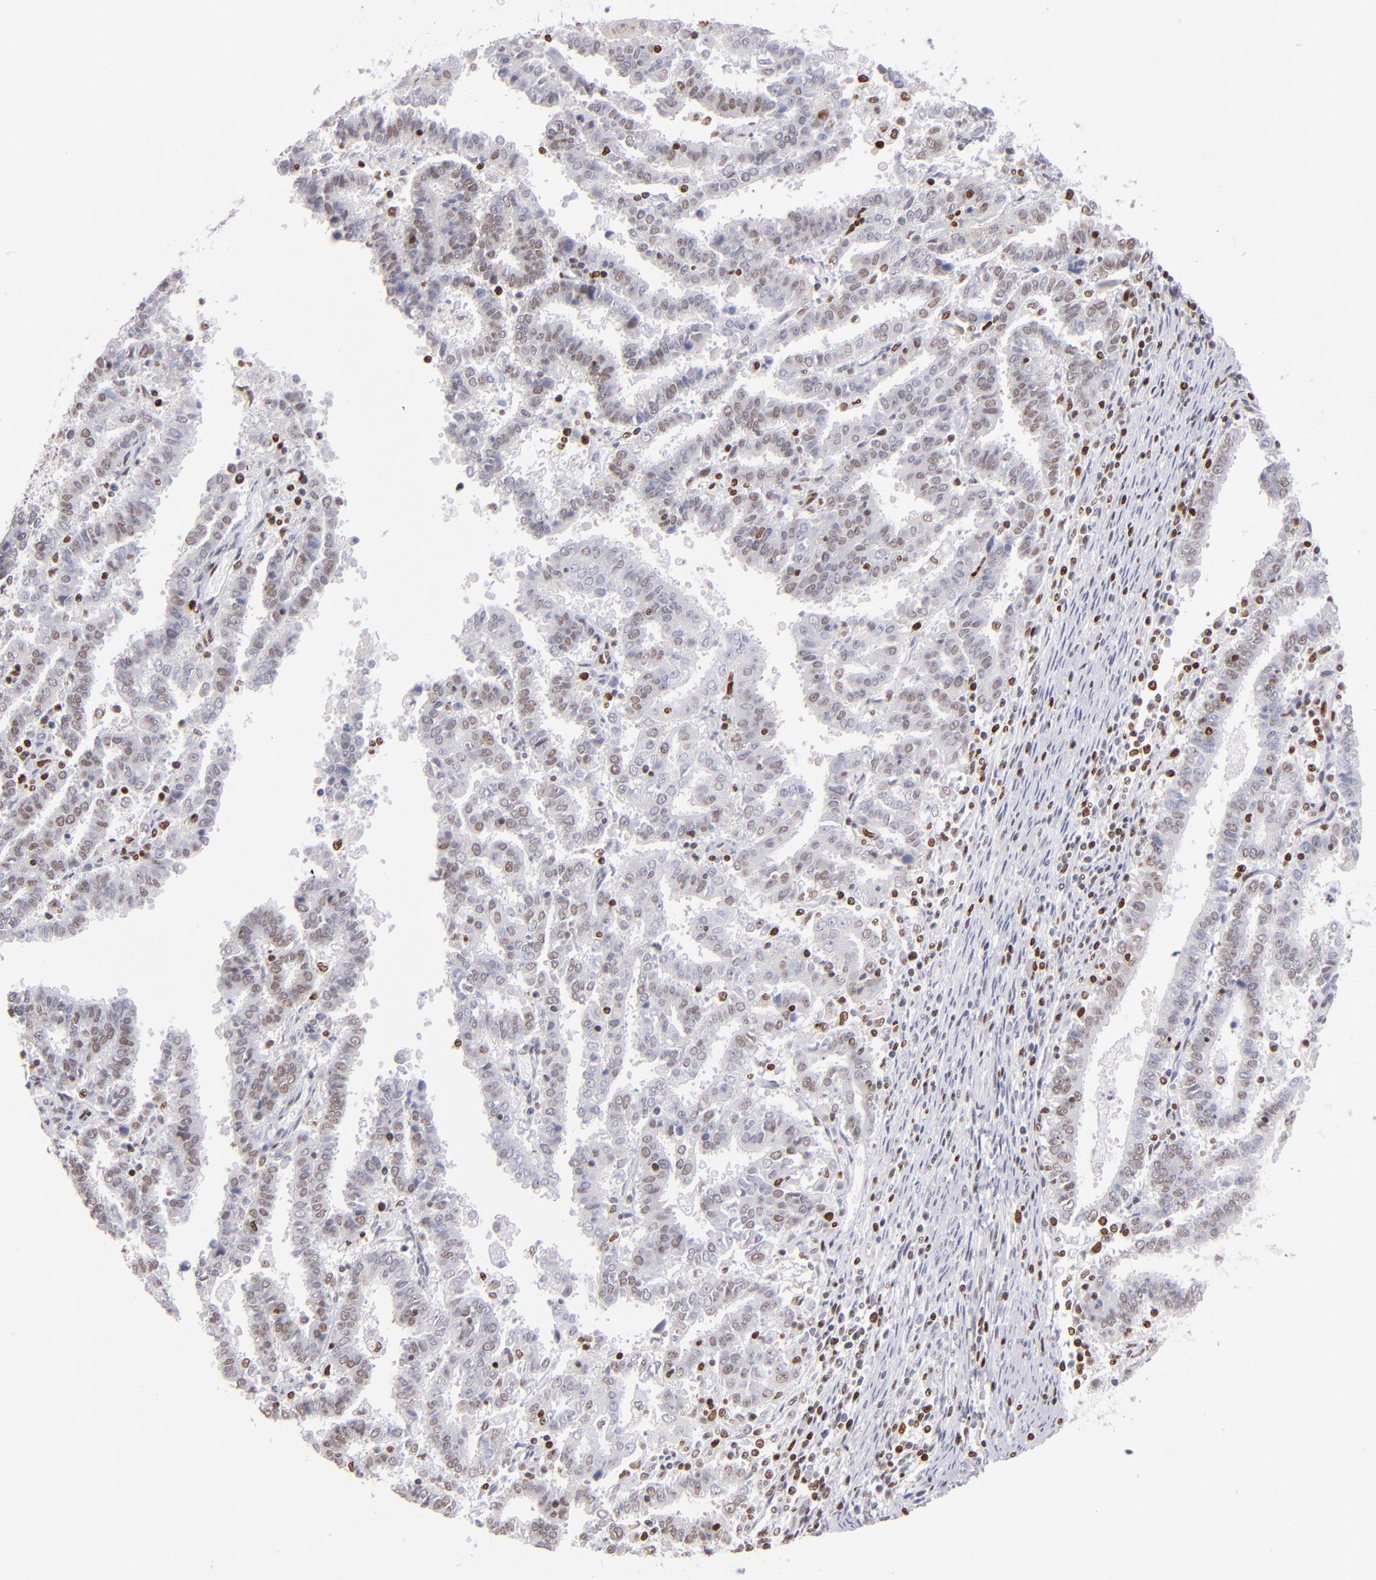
{"staining": {"intensity": "weak", "quantity": "25%-75%", "location": "nuclear"}, "tissue": "endometrial cancer", "cell_type": "Tumor cells", "image_type": "cancer", "snomed": [{"axis": "morphology", "description": "Adenocarcinoma, NOS"}, {"axis": "topography", "description": "Uterus"}], "caption": "The photomicrograph reveals a brown stain indicating the presence of a protein in the nuclear of tumor cells in endometrial cancer.", "gene": "POLA1", "patient": {"sex": "female", "age": 83}}